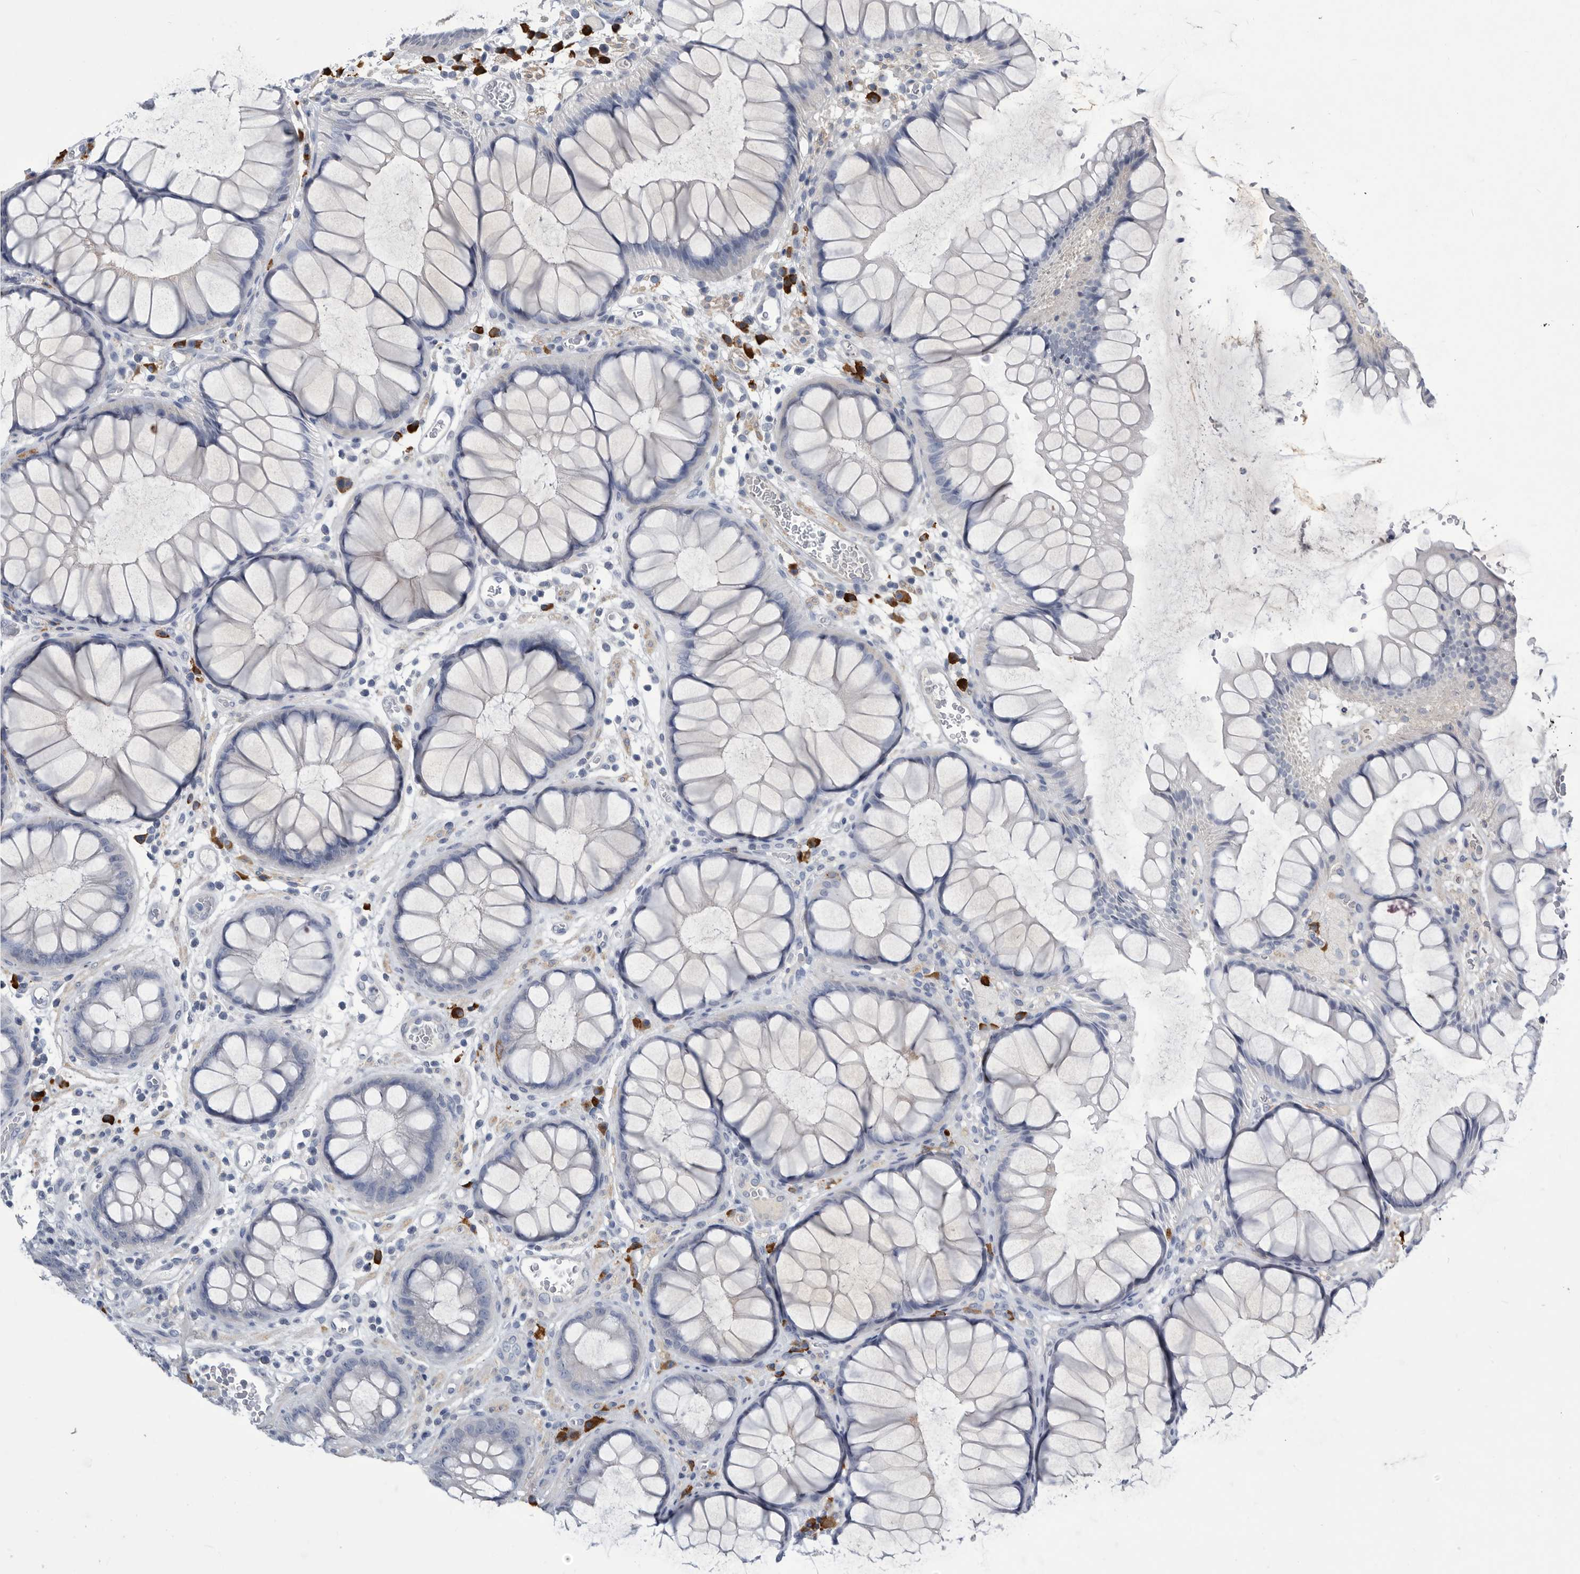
{"staining": {"intensity": "negative", "quantity": "none", "location": "none"}, "tissue": "colorectal cancer", "cell_type": "Tumor cells", "image_type": "cancer", "snomed": [{"axis": "morphology", "description": "Adenocarcinoma, NOS"}, {"axis": "topography", "description": "Rectum"}], "caption": "The immunohistochemistry (IHC) photomicrograph has no significant staining in tumor cells of colorectal cancer tissue. (Immunohistochemistry (ihc), brightfield microscopy, high magnification).", "gene": "BTBD6", "patient": {"sex": "male", "age": 63}}